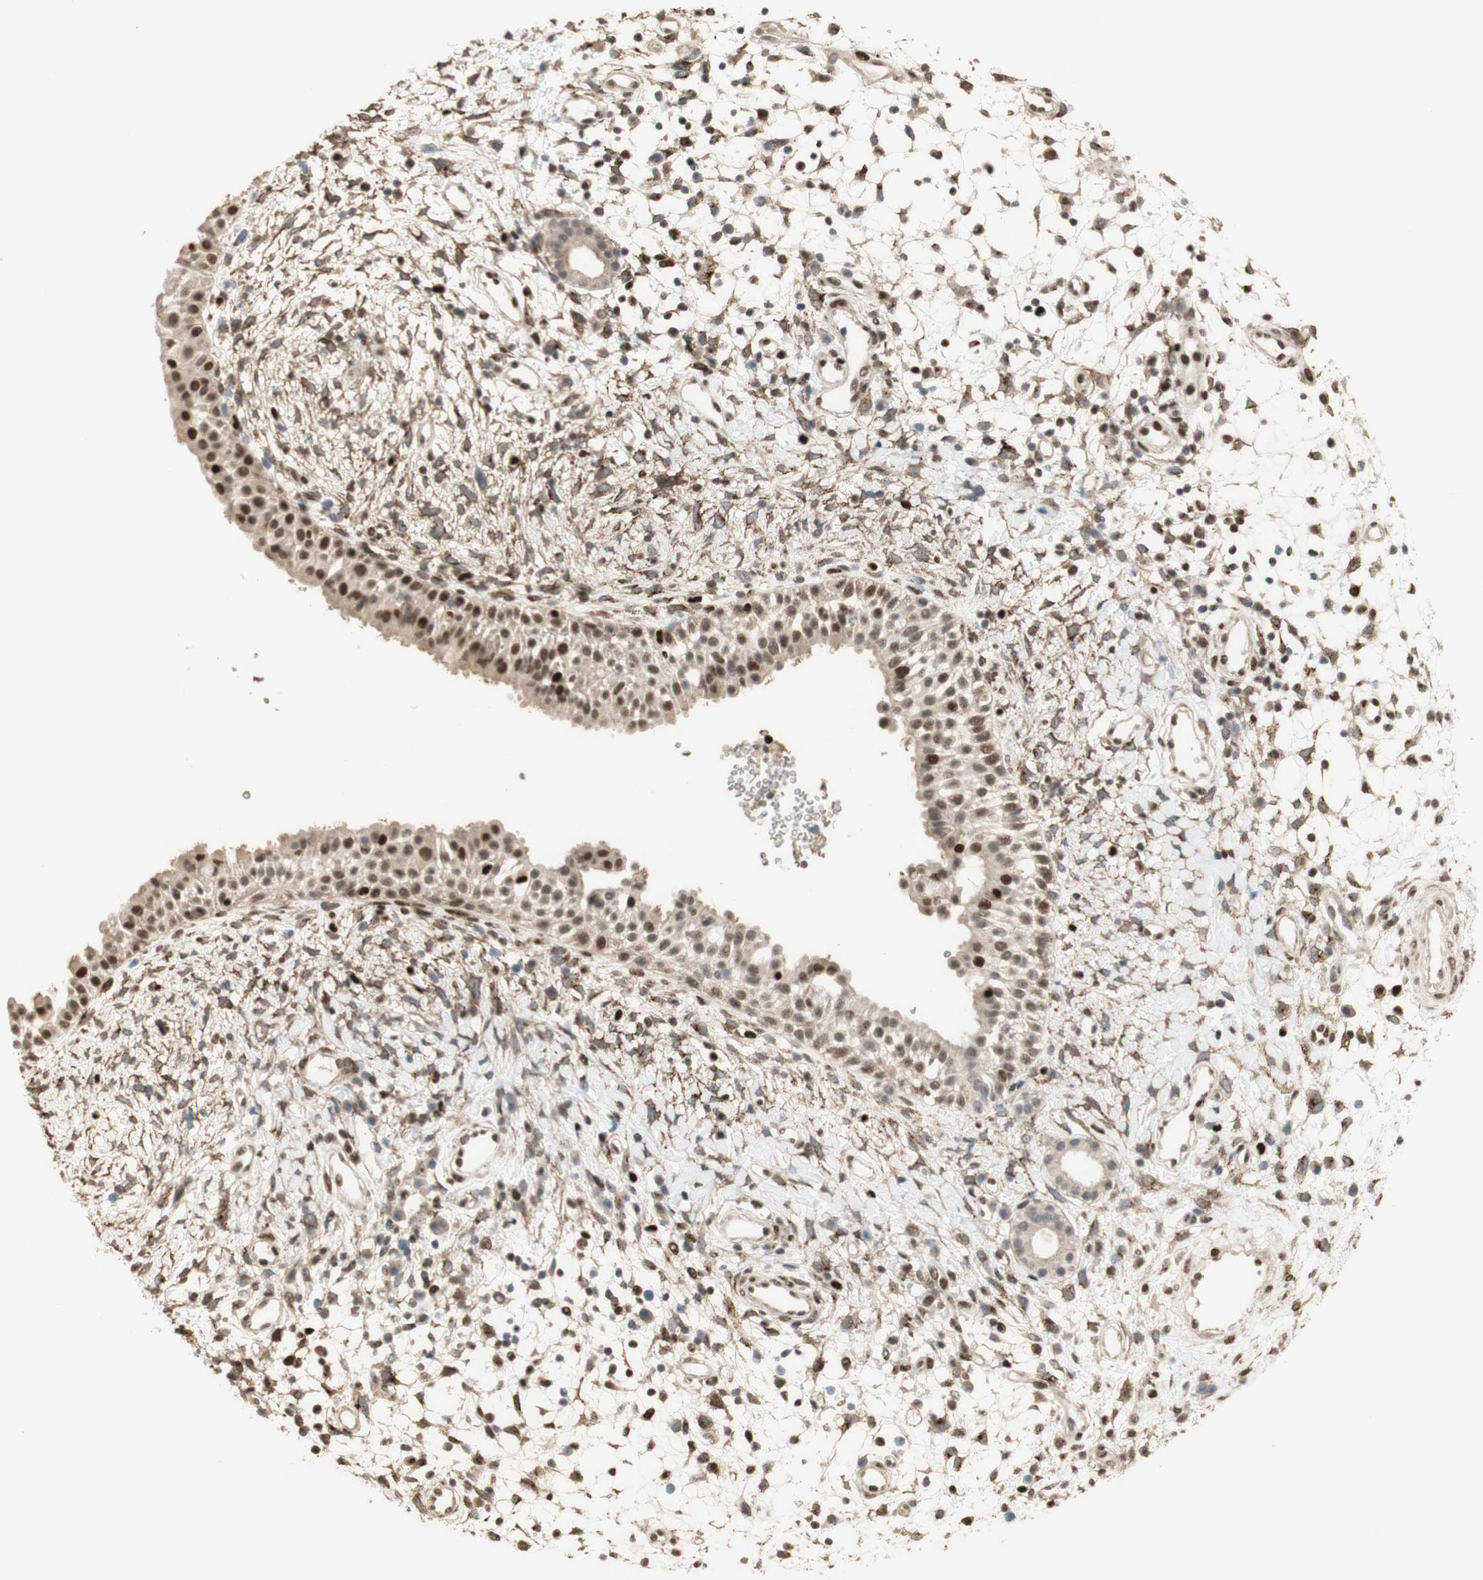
{"staining": {"intensity": "strong", "quantity": ">75%", "location": "nuclear"}, "tissue": "nasopharynx", "cell_type": "Respiratory epithelial cells", "image_type": "normal", "snomed": [{"axis": "morphology", "description": "Normal tissue, NOS"}, {"axis": "topography", "description": "Nasopharynx"}], "caption": "DAB (3,3'-diaminobenzidine) immunohistochemical staining of normal human nasopharynx exhibits strong nuclear protein staining in approximately >75% of respiratory epithelial cells.", "gene": "FOXP1", "patient": {"sex": "male", "age": 22}}